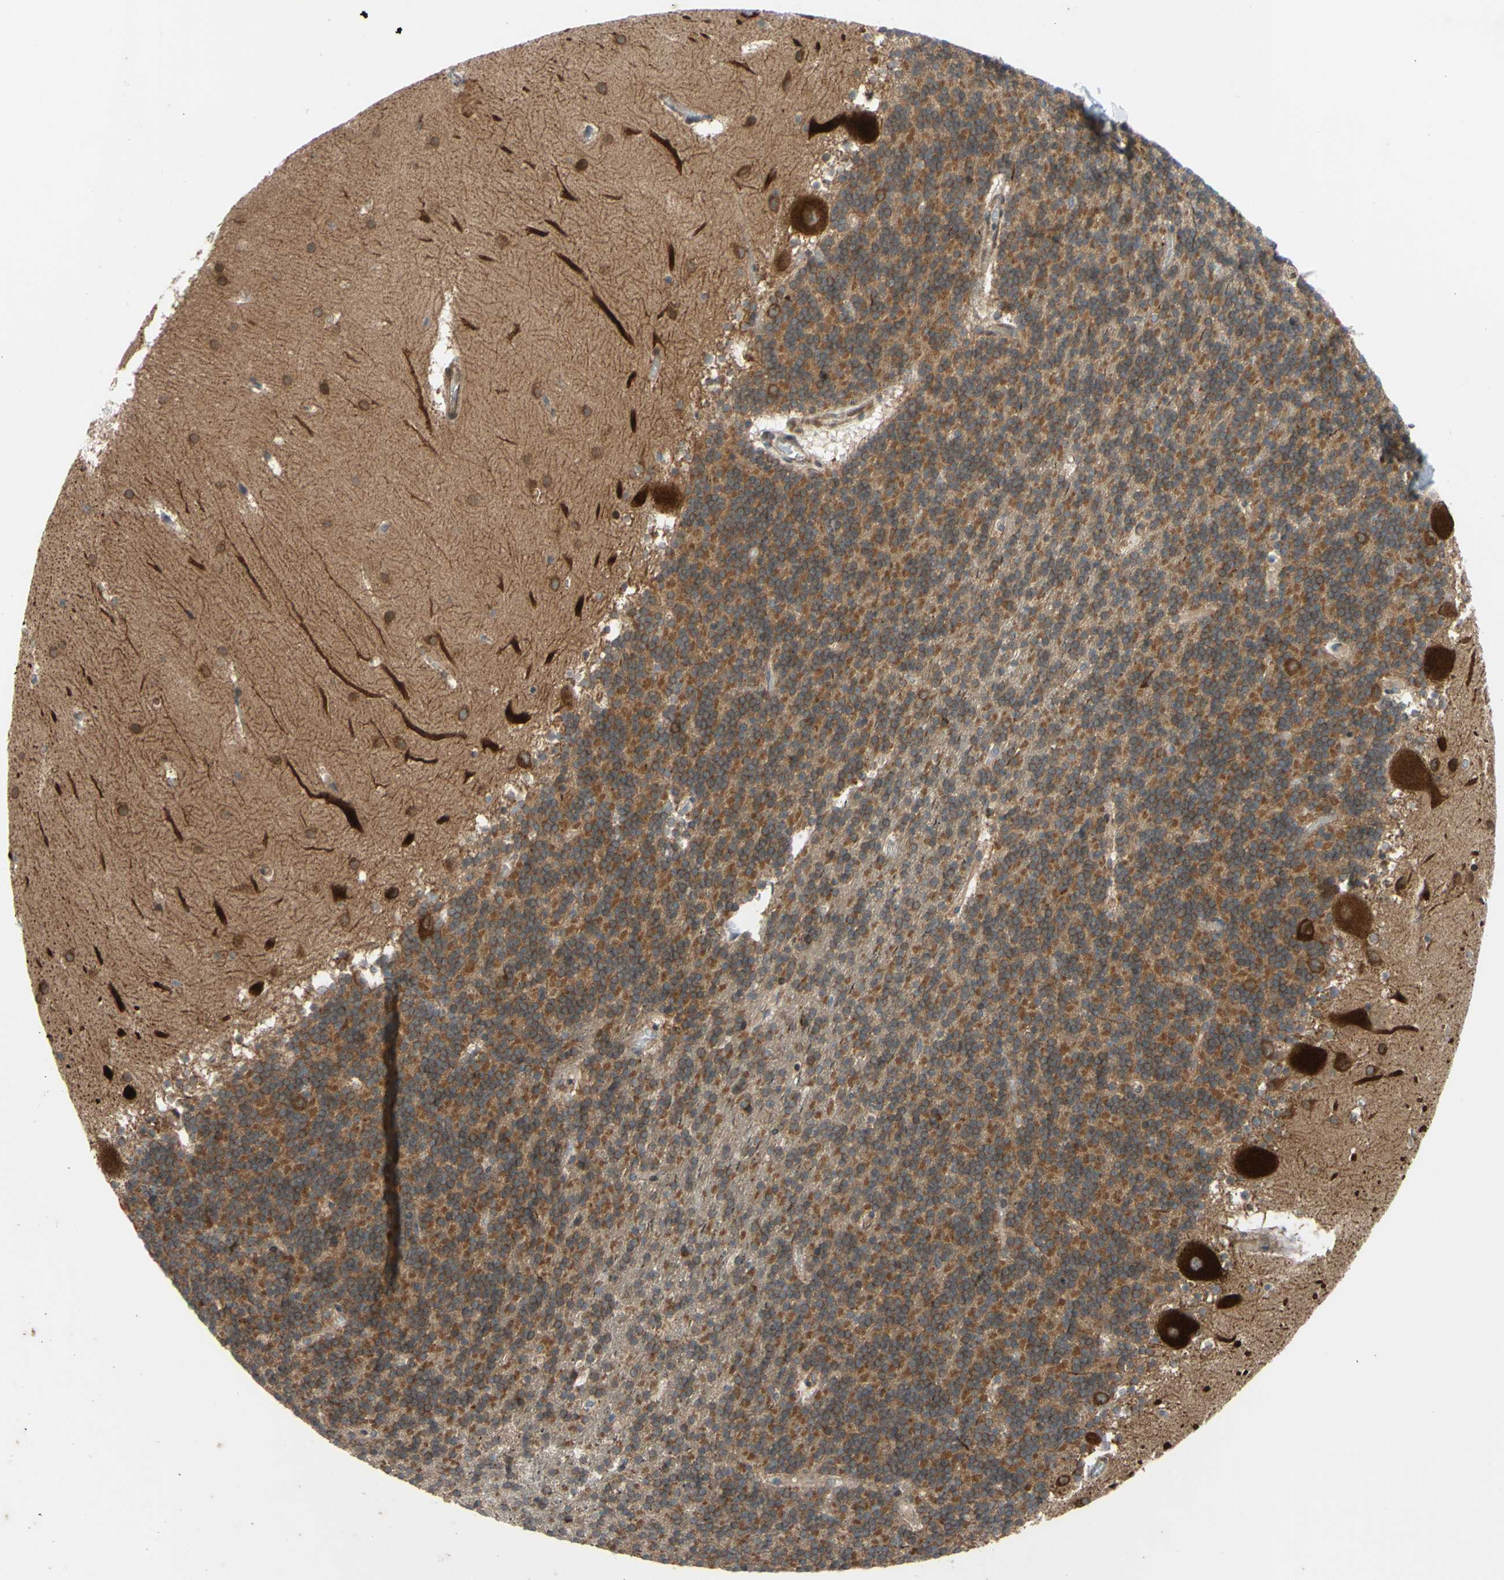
{"staining": {"intensity": "moderate", "quantity": ">75%", "location": "cytoplasmic/membranous"}, "tissue": "cerebellum", "cell_type": "Cells in granular layer", "image_type": "normal", "snomed": [{"axis": "morphology", "description": "Normal tissue, NOS"}, {"axis": "topography", "description": "Cerebellum"}], "caption": "Immunohistochemistry (IHC) micrograph of unremarkable cerebellum stained for a protein (brown), which displays medium levels of moderate cytoplasmic/membranous expression in approximately >75% of cells in granular layer.", "gene": "PRAF2", "patient": {"sex": "male", "age": 45}}